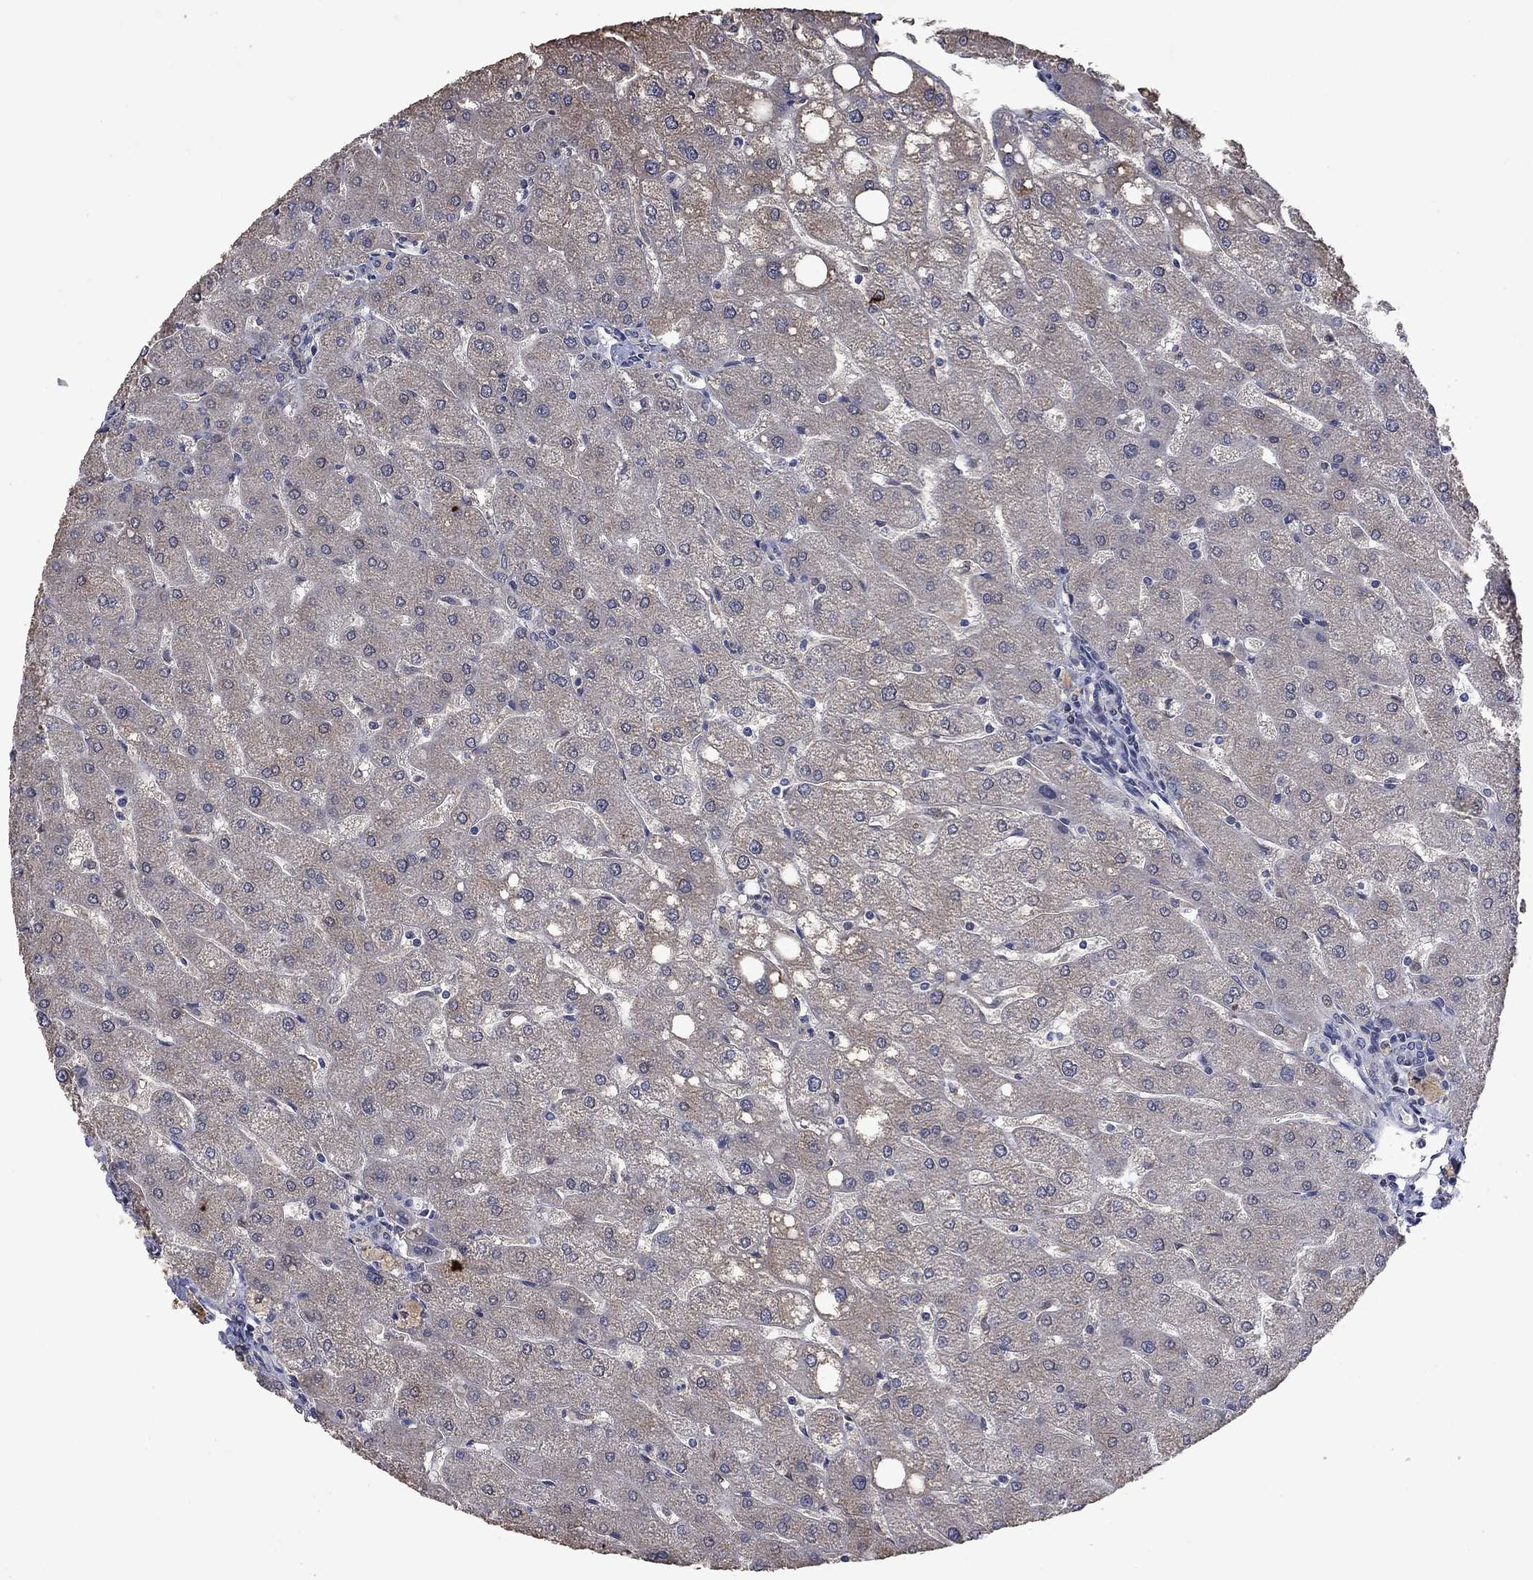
{"staining": {"intensity": "negative", "quantity": "none", "location": "none"}, "tissue": "liver", "cell_type": "Cholangiocytes", "image_type": "normal", "snomed": [{"axis": "morphology", "description": "Normal tissue, NOS"}, {"axis": "topography", "description": "Liver"}], "caption": "A micrograph of liver stained for a protein exhibits no brown staining in cholangiocytes.", "gene": "PHKA1", "patient": {"sex": "male", "age": 67}}